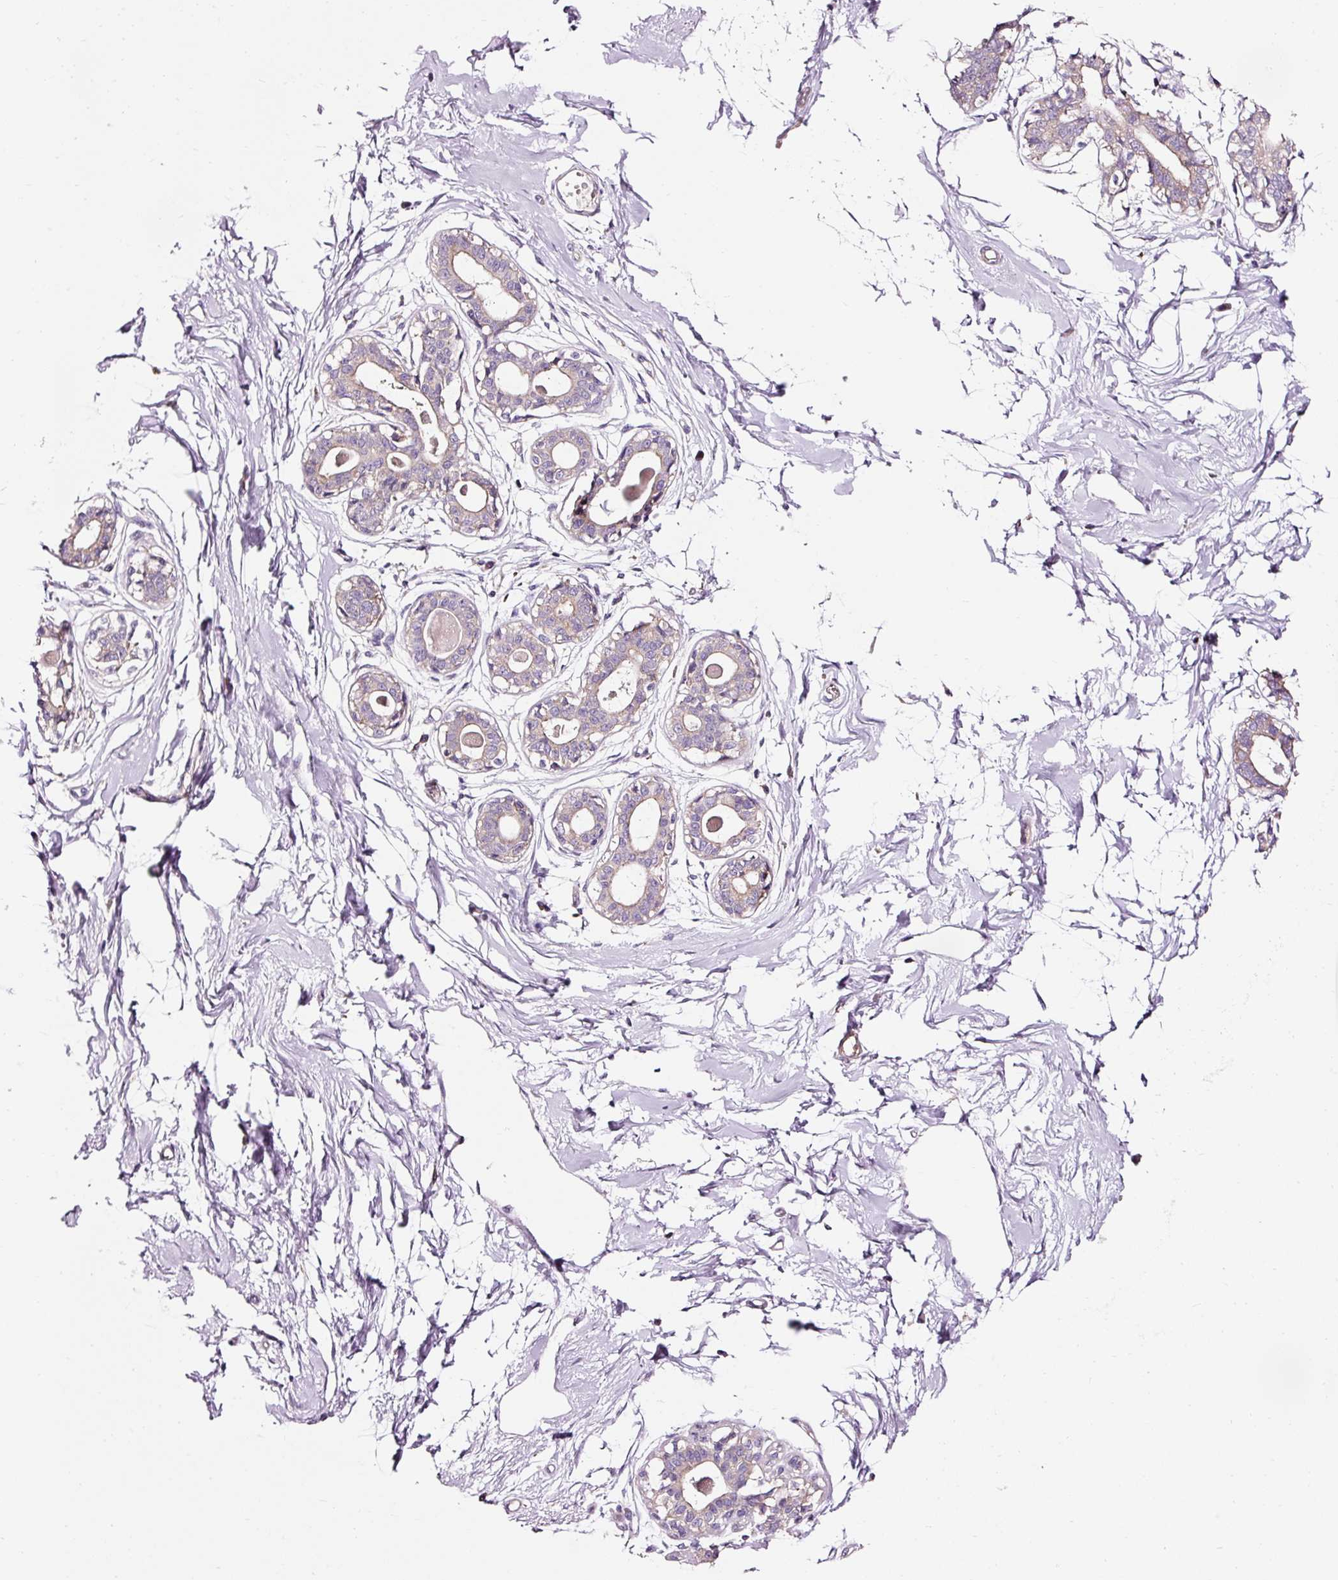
{"staining": {"intensity": "negative", "quantity": "none", "location": "none"}, "tissue": "breast", "cell_type": "Adipocytes", "image_type": "normal", "snomed": [{"axis": "morphology", "description": "Normal tissue, NOS"}, {"axis": "topography", "description": "Breast"}], "caption": "Immunohistochemical staining of normal human breast reveals no significant positivity in adipocytes. Nuclei are stained in blue.", "gene": "NAPA", "patient": {"sex": "female", "age": 45}}